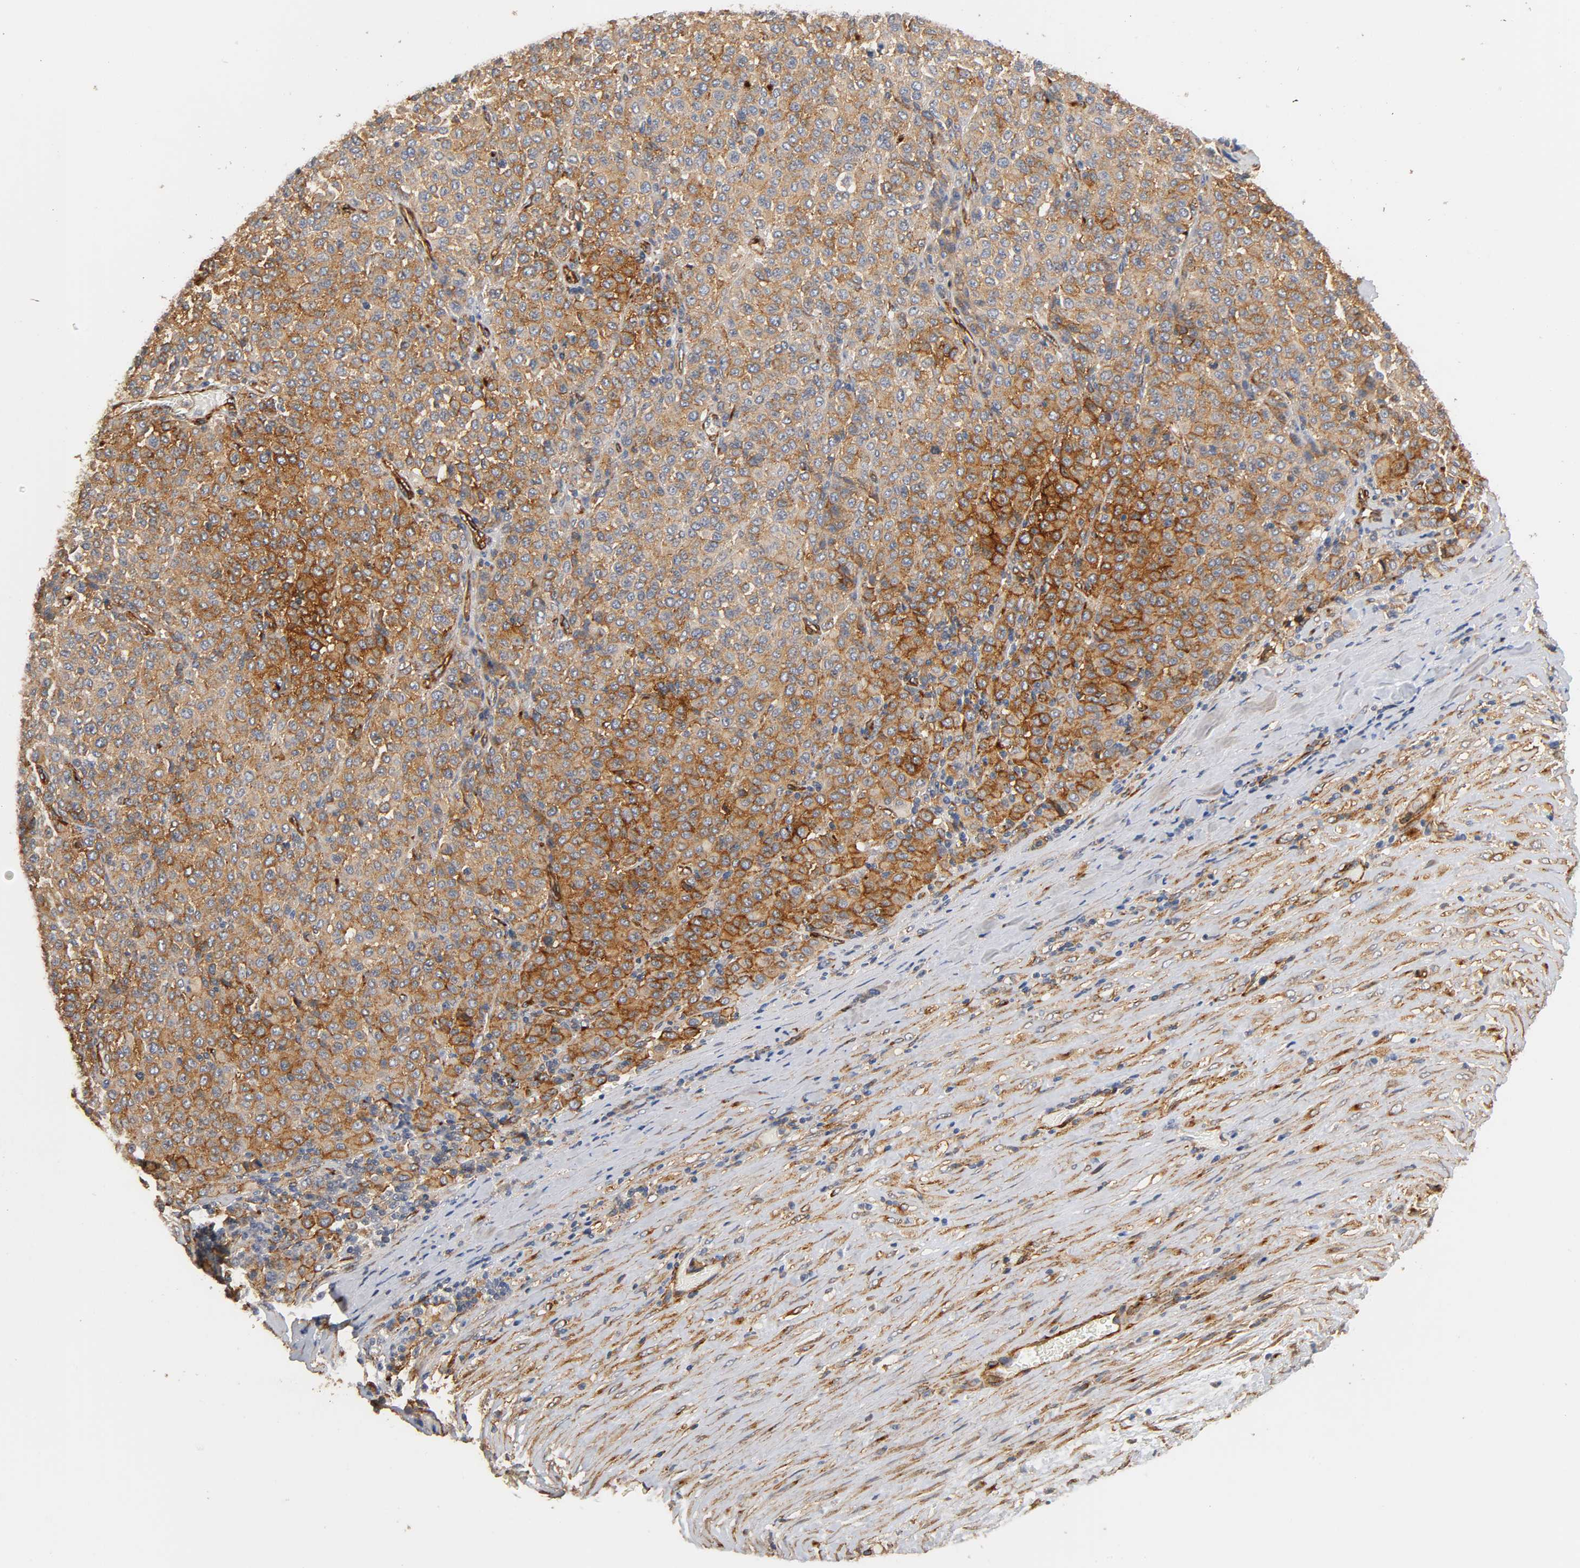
{"staining": {"intensity": "strong", "quantity": ">75%", "location": "cytoplasmic/membranous"}, "tissue": "melanoma", "cell_type": "Tumor cells", "image_type": "cancer", "snomed": [{"axis": "morphology", "description": "Malignant melanoma, Metastatic site"}, {"axis": "topography", "description": "Pancreas"}], "caption": "High-power microscopy captured an immunohistochemistry (IHC) histopathology image of melanoma, revealing strong cytoplasmic/membranous expression in approximately >75% of tumor cells.", "gene": "IFITM3", "patient": {"sex": "female", "age": 30}}